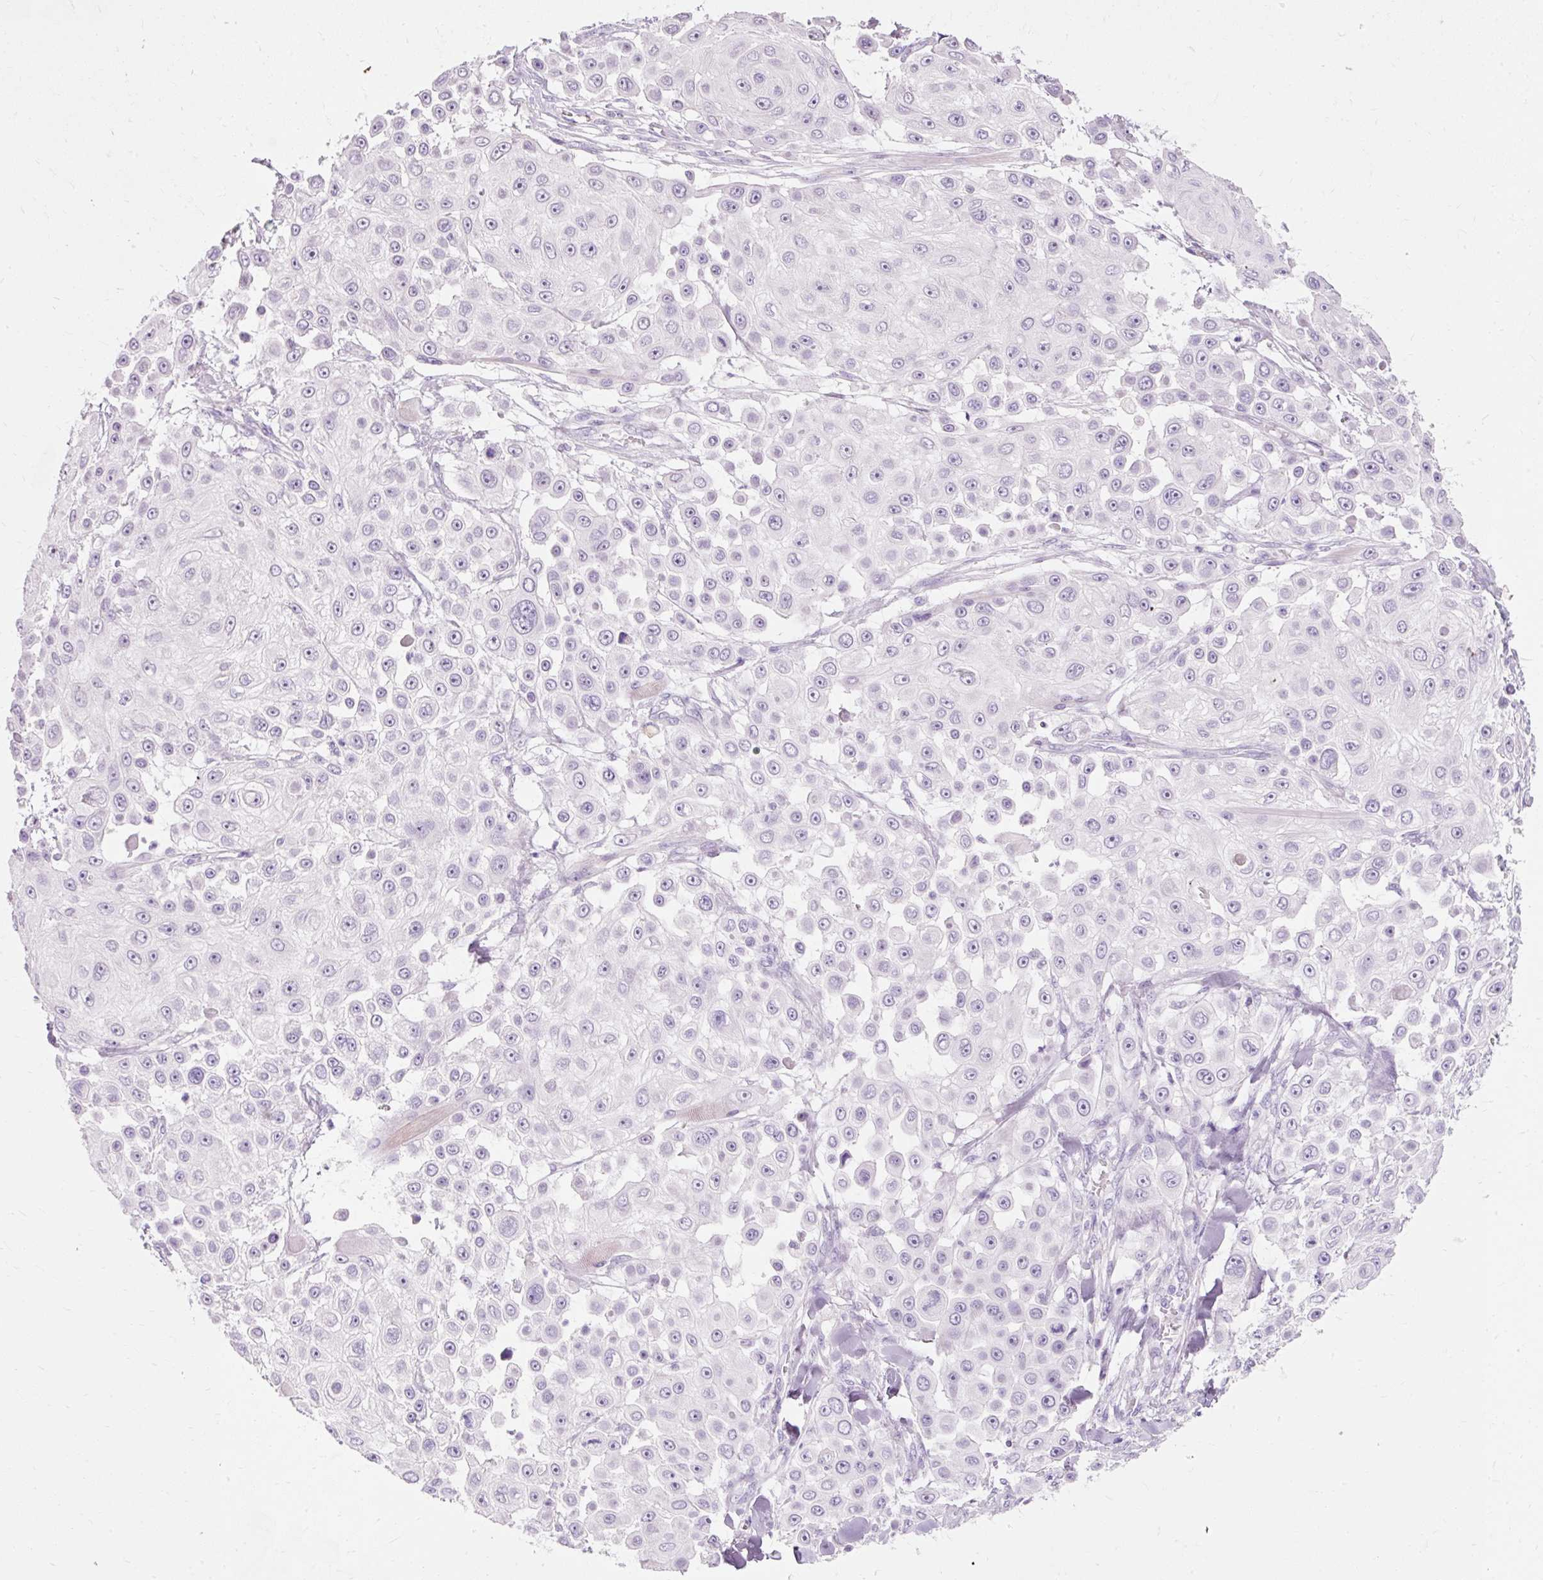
{"staining": {"intensity": "negative", "quantity": "none", "location": "none"}, "tissue": "skin cancer", "cell_type": "Tumor cells", "image_type": "cancer", "snomed": [{"axis": "morphology", "description": "Squamous cell carcinoma, NOS"}, {"axis": "topography", "description": "Skin"}], "caption": "A micrograph of human skin cancer (squamous cell carcinoma) is negative for staining in tumor cells.", "gene": "TMEM213", "patient": {"sex": "male", "age": 67}}